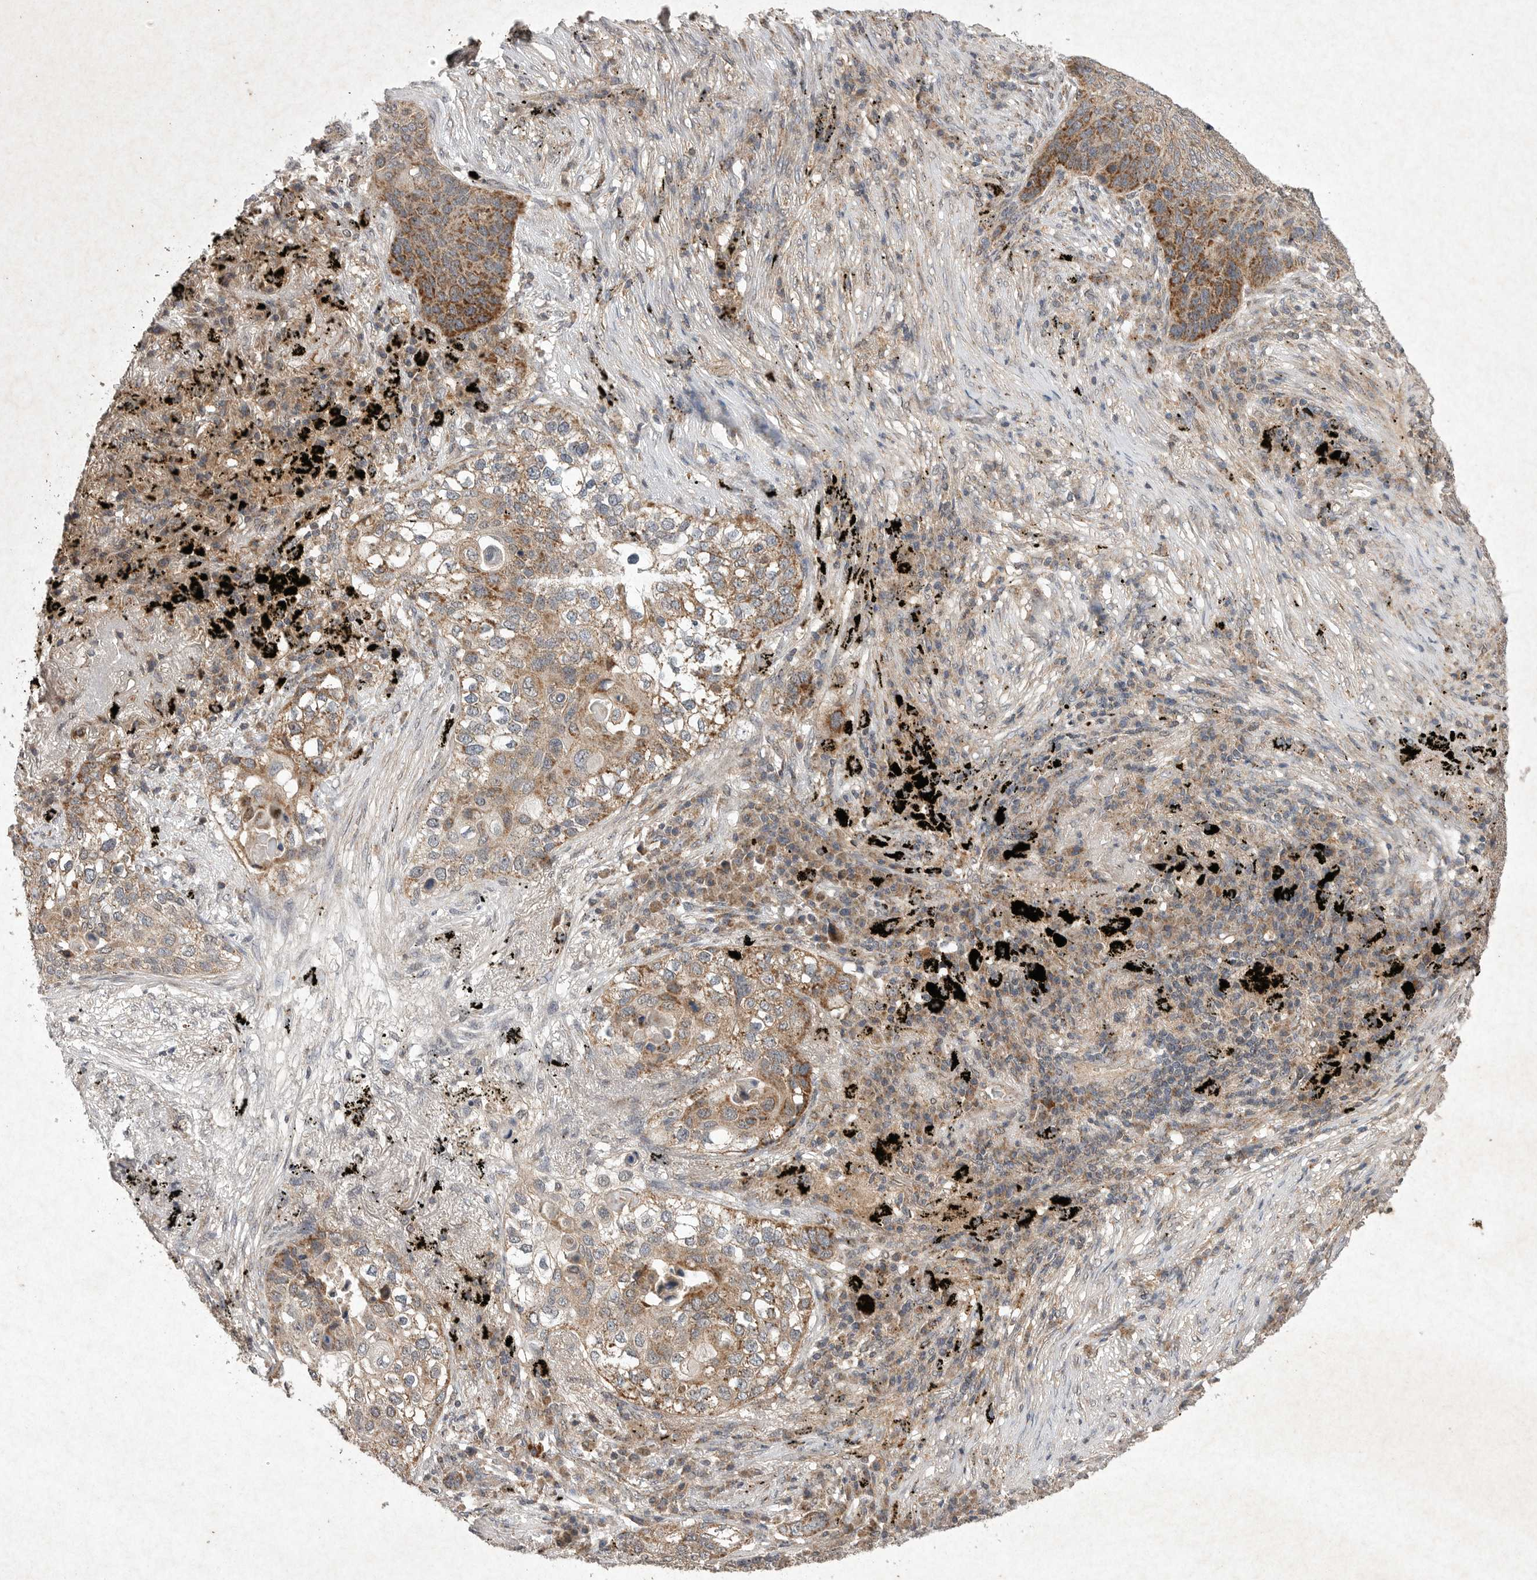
{"staining": {"intensity": "moderate", "quantity": ">75%", "location": "cytoplasmic/membranous"}, "tissue": "lung cancer", "cell_type": "Tumor cells", "image_type": "cancer", "snomed": [{"axis": "morphology", "description": "Squamous cell carcinoma, NOS"}, {"axis": "topography", "description": "Lung"}], "caption": "Lung squamous cell carcinoma stained with a brown dye reveals moderate cytoplasmic/membranous positive staining in about >75% of tumor cells.", "gene": "DDR1", "patient": {"sex": "female", "age": 63}}